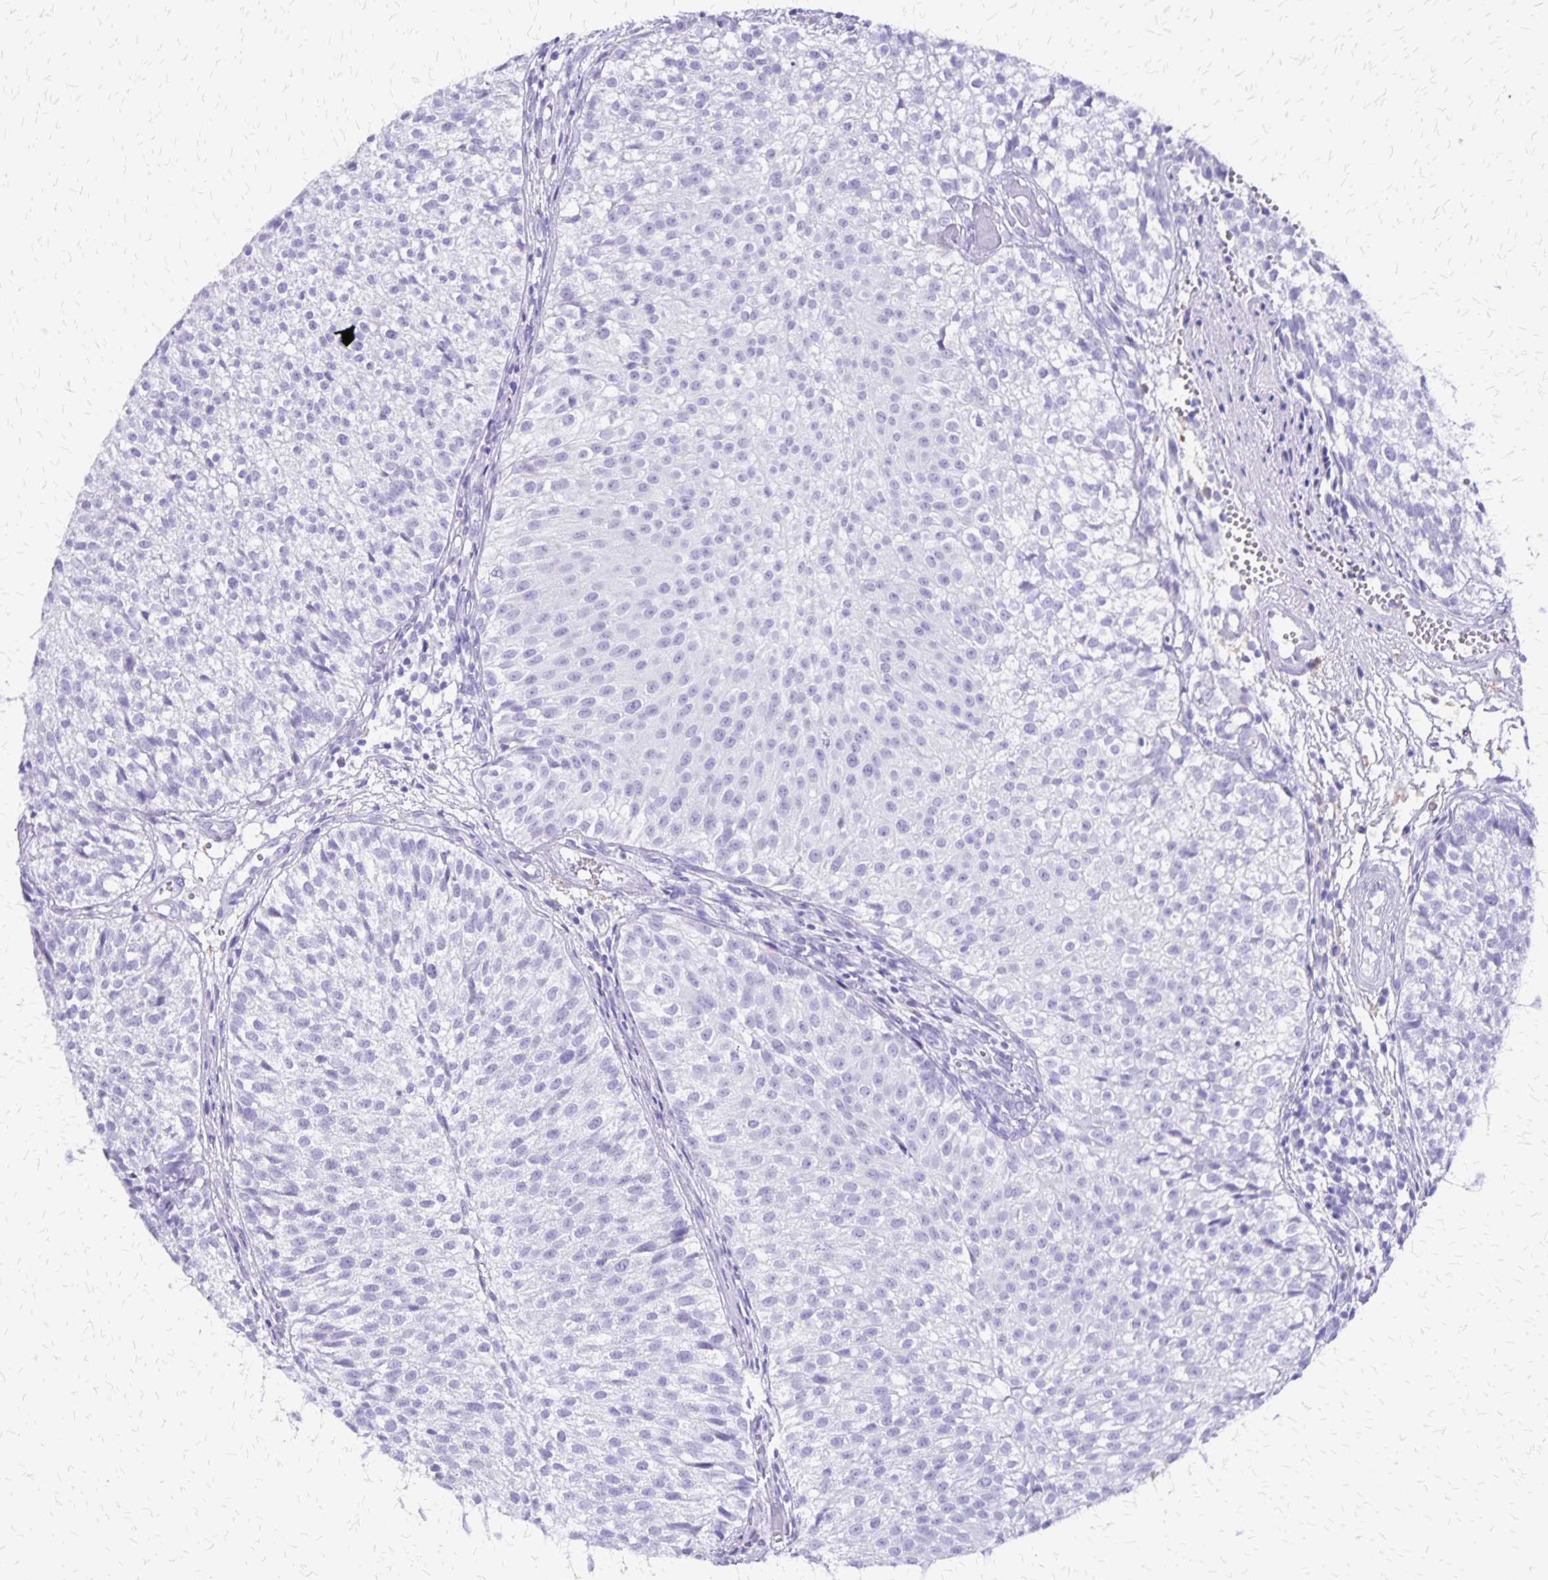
{"staining": {"intensity": "negative", "quantity": "none", "location": "none"}, "tissue": "urothelial cancer", "cell_type": "Tumor cells", "image_type": "cancer", "snomed": [{"axis": "morphology", "description": "Urothelial carcinoma, Low grade"}, {"axis": "topography", "description": "Urinary bladder"}], "caption": "Immunohistochemistry micrograph of neoplastic tissue: urothelial cancer stained with DAB (3,3'-diaminobenzidine) shows no significant protein expression in tumor cells. (Immunohistochemistry (ihc), brightfield microscopy, high magnification).", "gene": "SLC13A2", "patient": {"sex": "male", "age": 70}}